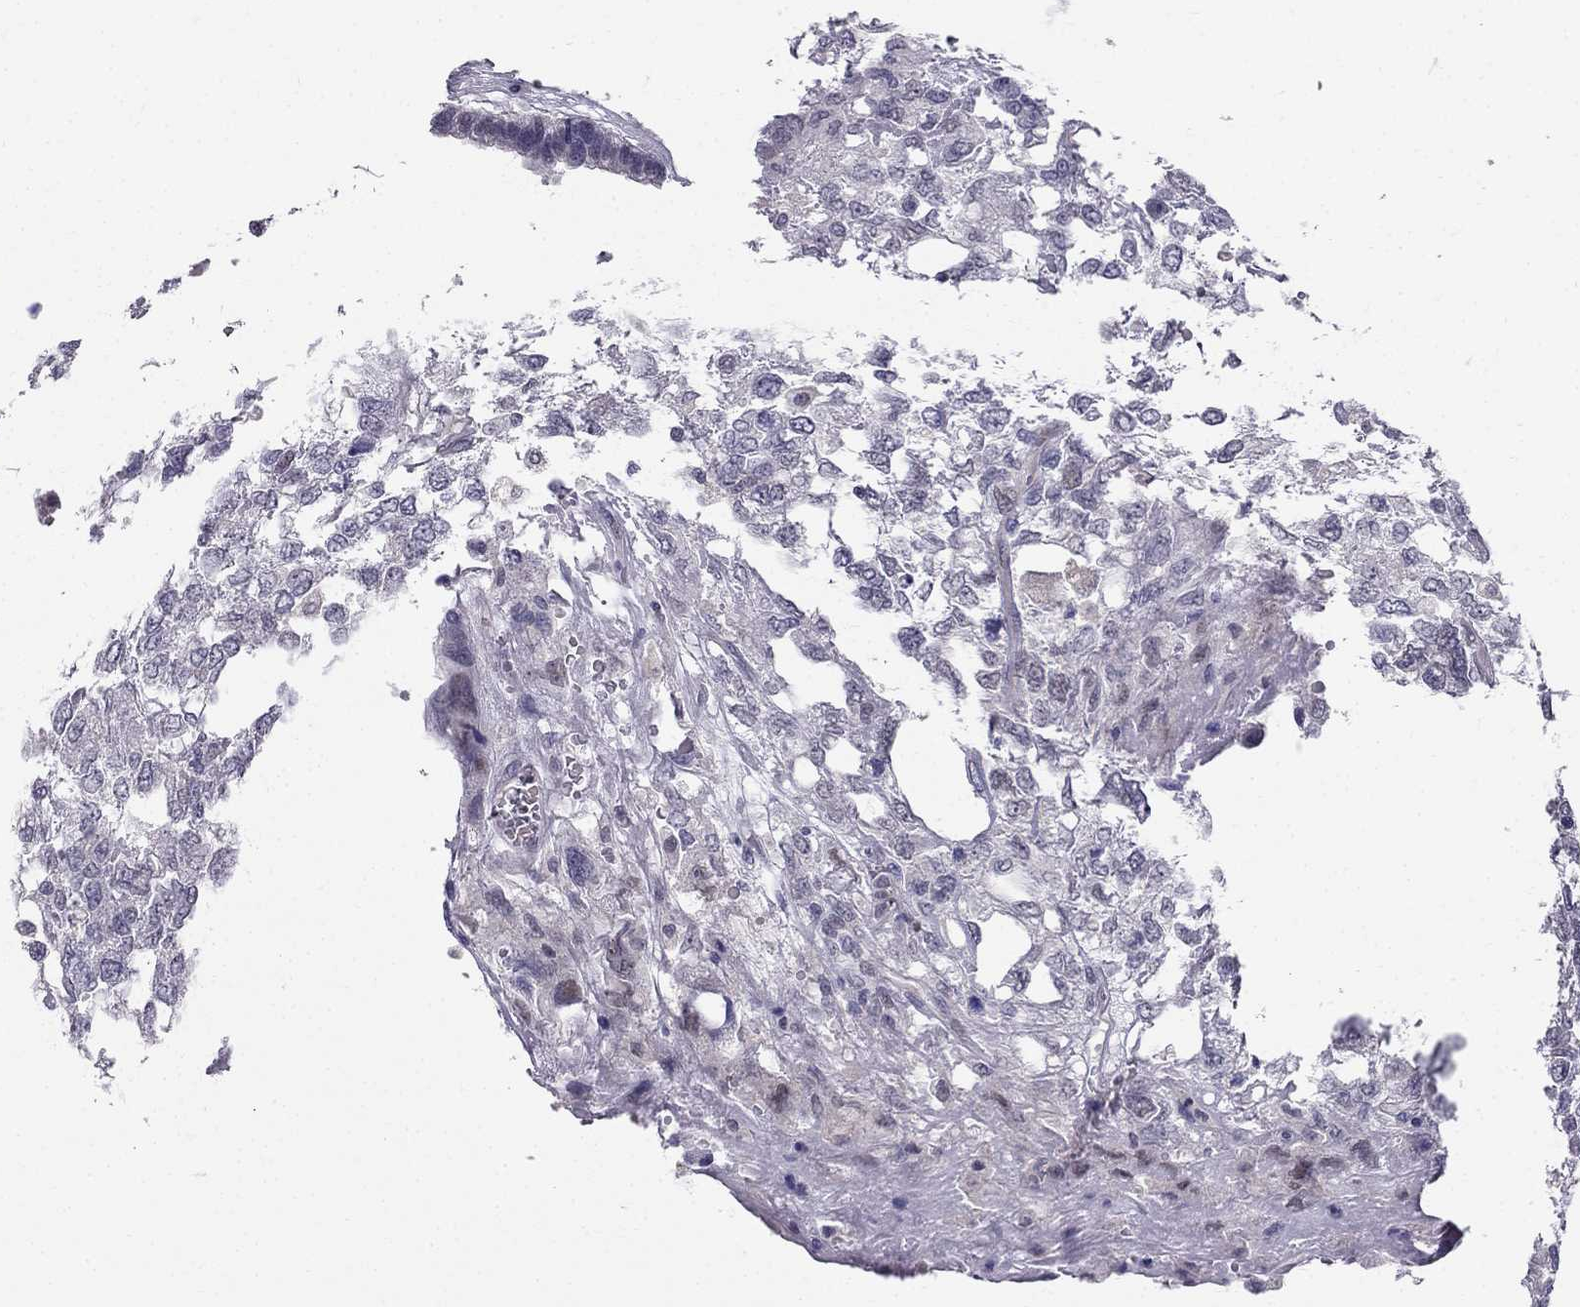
{"staining": {"intensity": "negative", "quantity": "none", "location": "none"}, "tissue": "testis cancer", "cell_type": "Tumor cells", "image_type": "cancer", "snomed": [{"axis": "morphology", "description": "Seminoma, NOS"}, {"axis": "topography", "description": "Testis"}], "caption": "Immunohistochemical staining of human testis seminoma exhibits no significant staining in tumor cells.", "gene": "BAG5", "patient": {"sex": "male", "age": 52}}